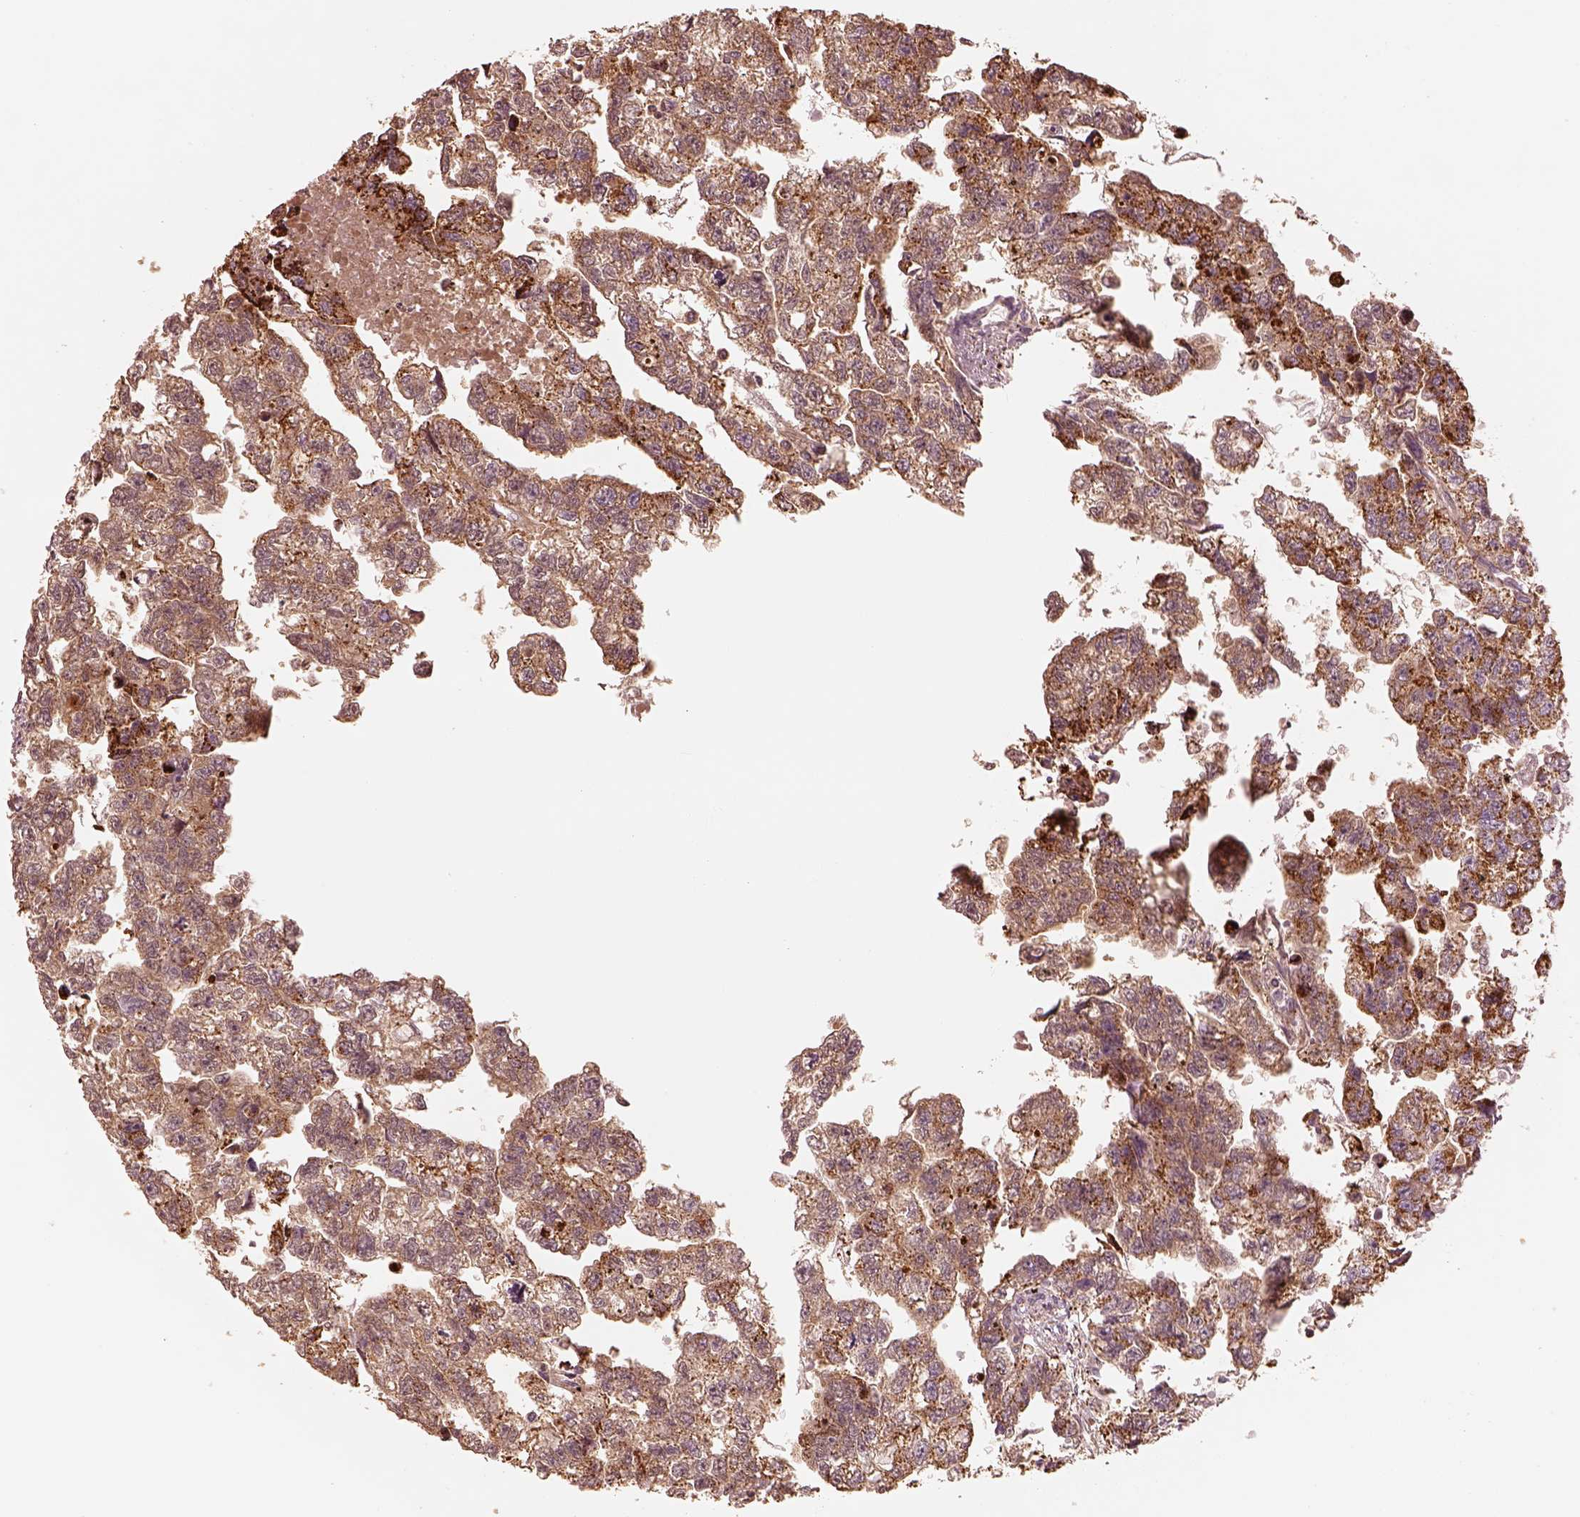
{"staining": {"intensity": "strong", "quantity": ">75%", "location": "cytoplasmic/membranous"}, "tissue": "testis cancer", "cell_type": "Tumor cells", "image_type": "cancer", "snomed": [{"axis": "morphology", "description": "Carcinoma, Embryonal, NOS"}, {"axis": "morphology", "description": "Teratoma, malignant, NOS"}, {"axis": "topography", "description": "Testis"}], "caption": "Tumor cells display strong cytoplasmic/membranous positivity in approximately >75% of cells in malignant teratoma (testis).", "gene": "ENTPD6", "patient": {"sex": "male", "age": 44}}